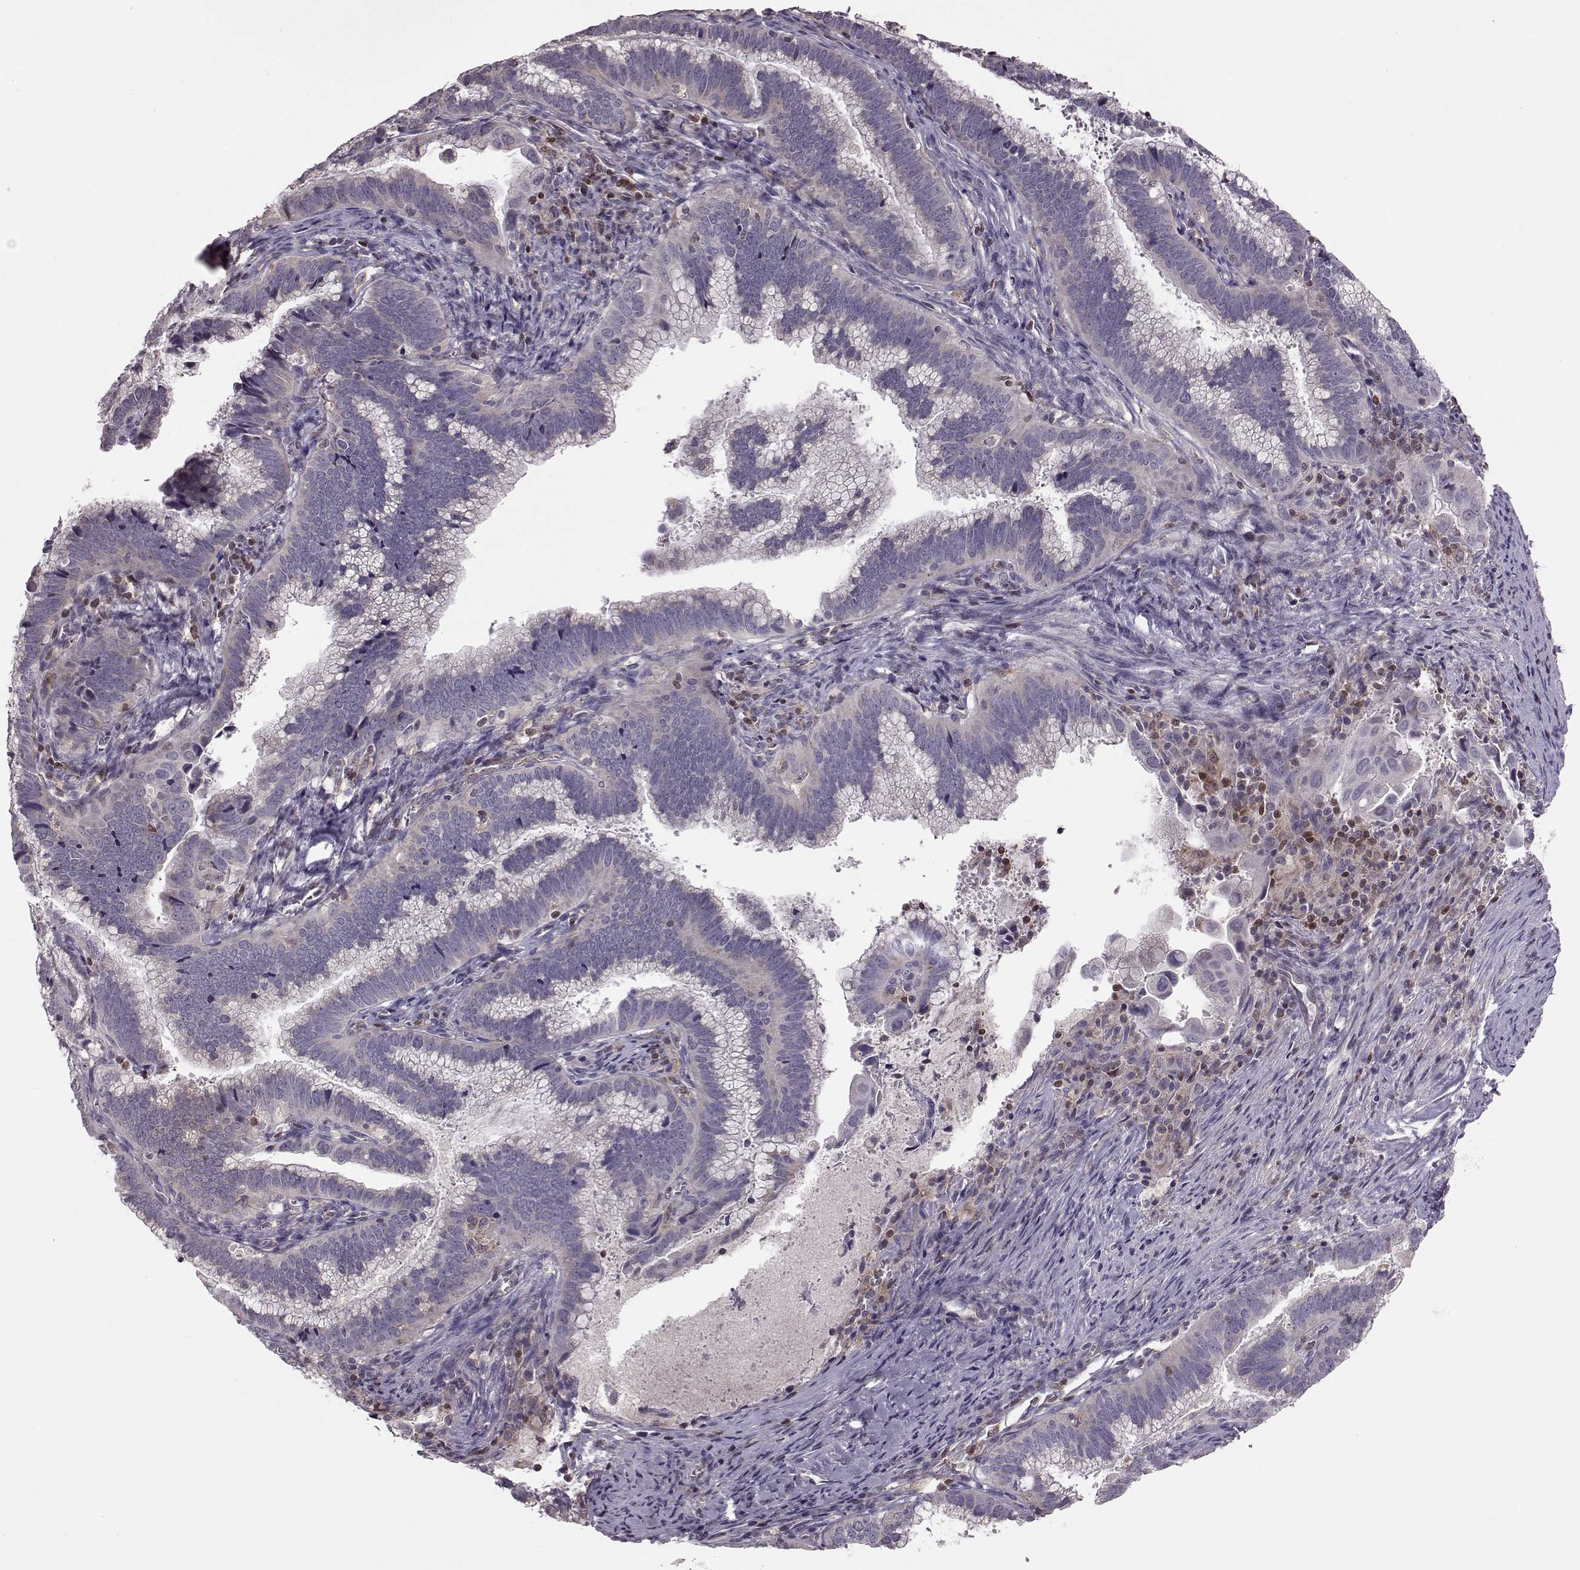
{"staining": {"intensity": "negative", "quantity": "none", "location": "none"}, "tissue": "cervical cancer", "cell_type": "Tumor cells", "image_type": "cancer", "snomed": [{"axis": "morphology", "description": "Adenocarcinoma, NOS"}, {"axis": "topography", "description": "Cervix"}], "caption": "Adenocarcinoma (cervical) stained for a protein using immunohistochemistry demonstrates no expression tumor cells.", "gene": "CDC42SE1", "patient": {"sex": "female", "age": 61}}